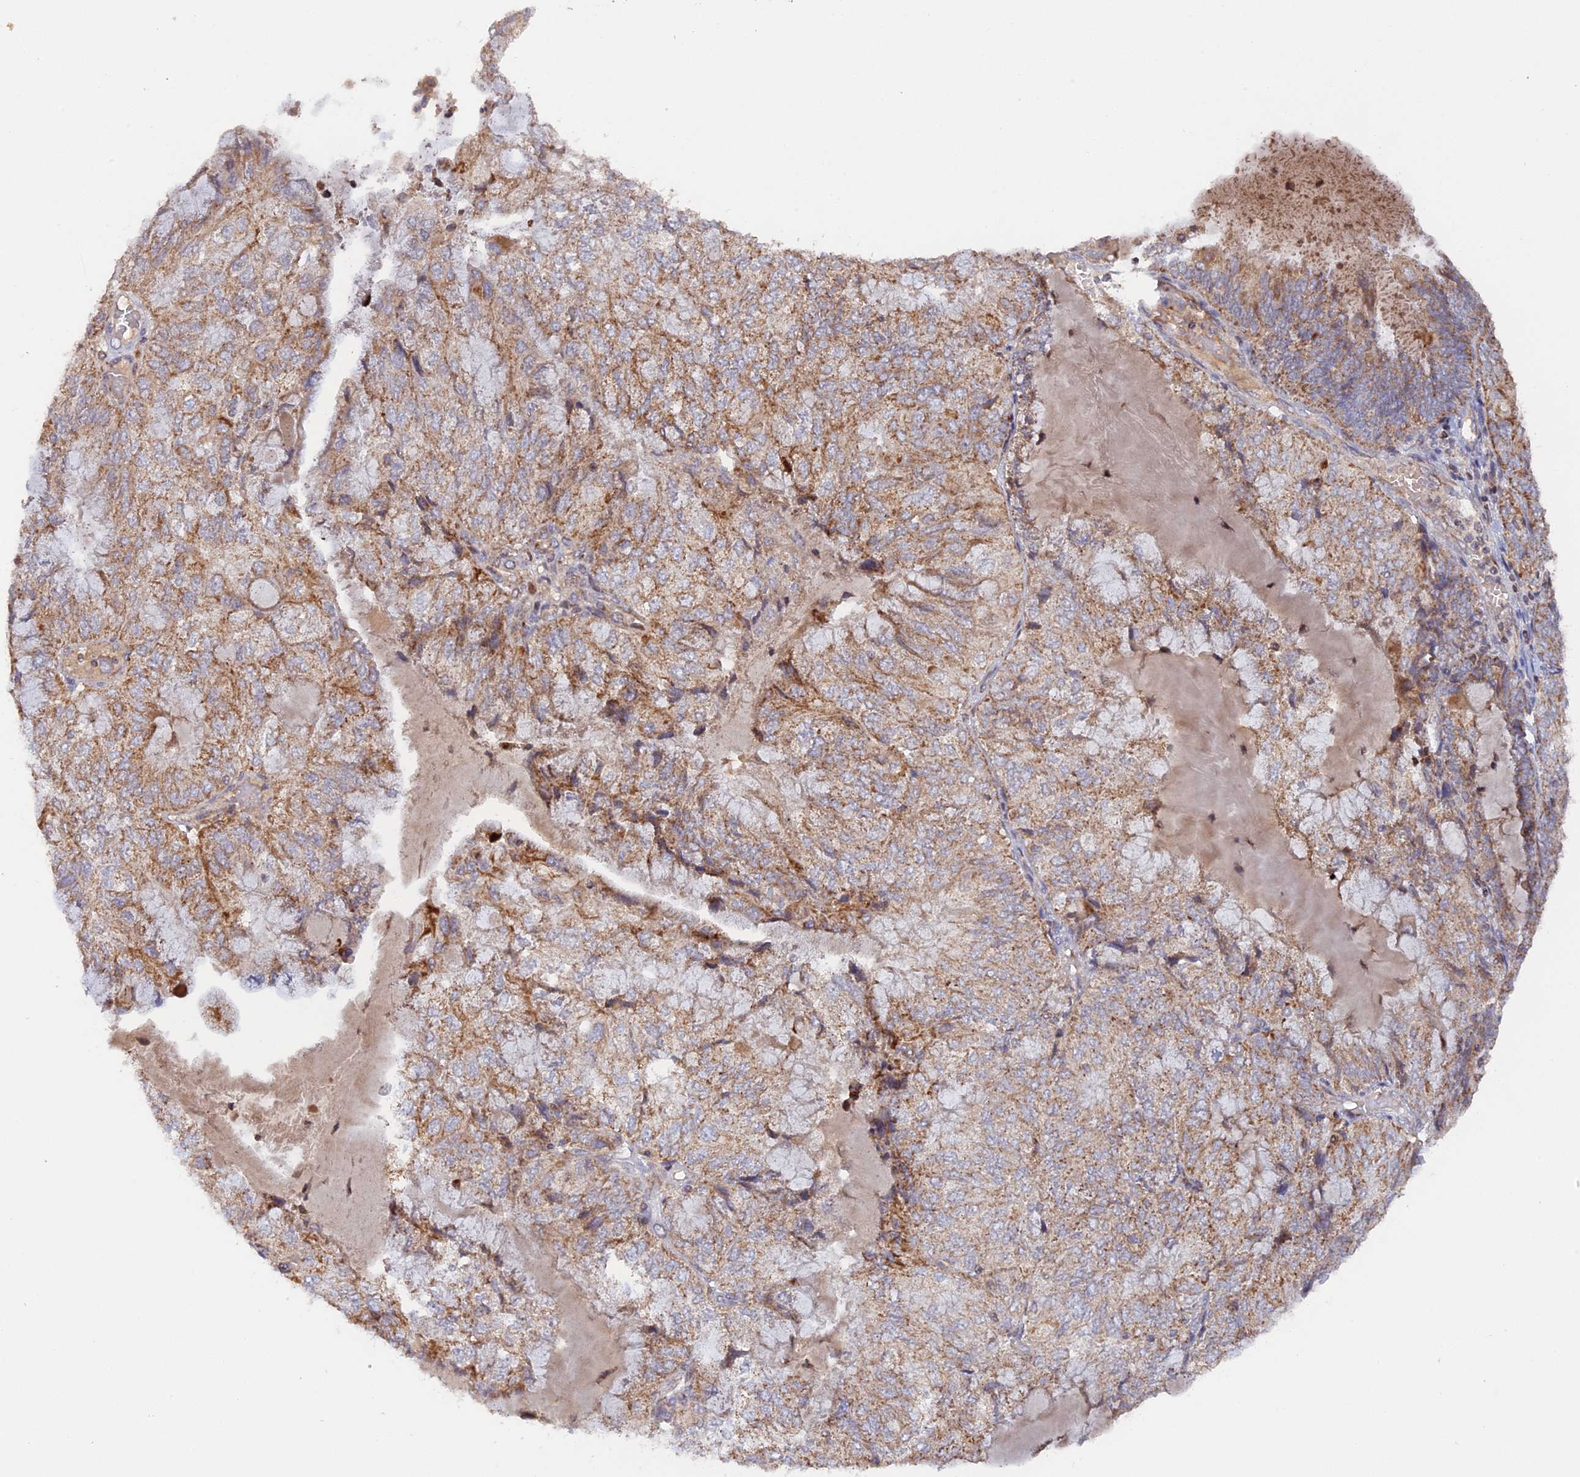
{"staining": {"intensity": "moderate", "quantity": "25%-75%", "location": "cytoplasmic/membranous"}, "tissue": "endometrial cancer", "cell_type": "Tumor cells", "image_type": "cancer", "snomed": [{"axis": "morphology", "description": "Adenocarcinoma, NOS"}, {"axis": "topography", "description": "Endometrium"}], "caption": "Immunohistochemistry (DAB) staining of adenocarcinoma (endometrial) reveals moderate cytoplasmic/membranous protein staining in about 25%-75% of tumor cells.", "gene": "MPV17L", "patient": {"sex": "female", "age": 81}}